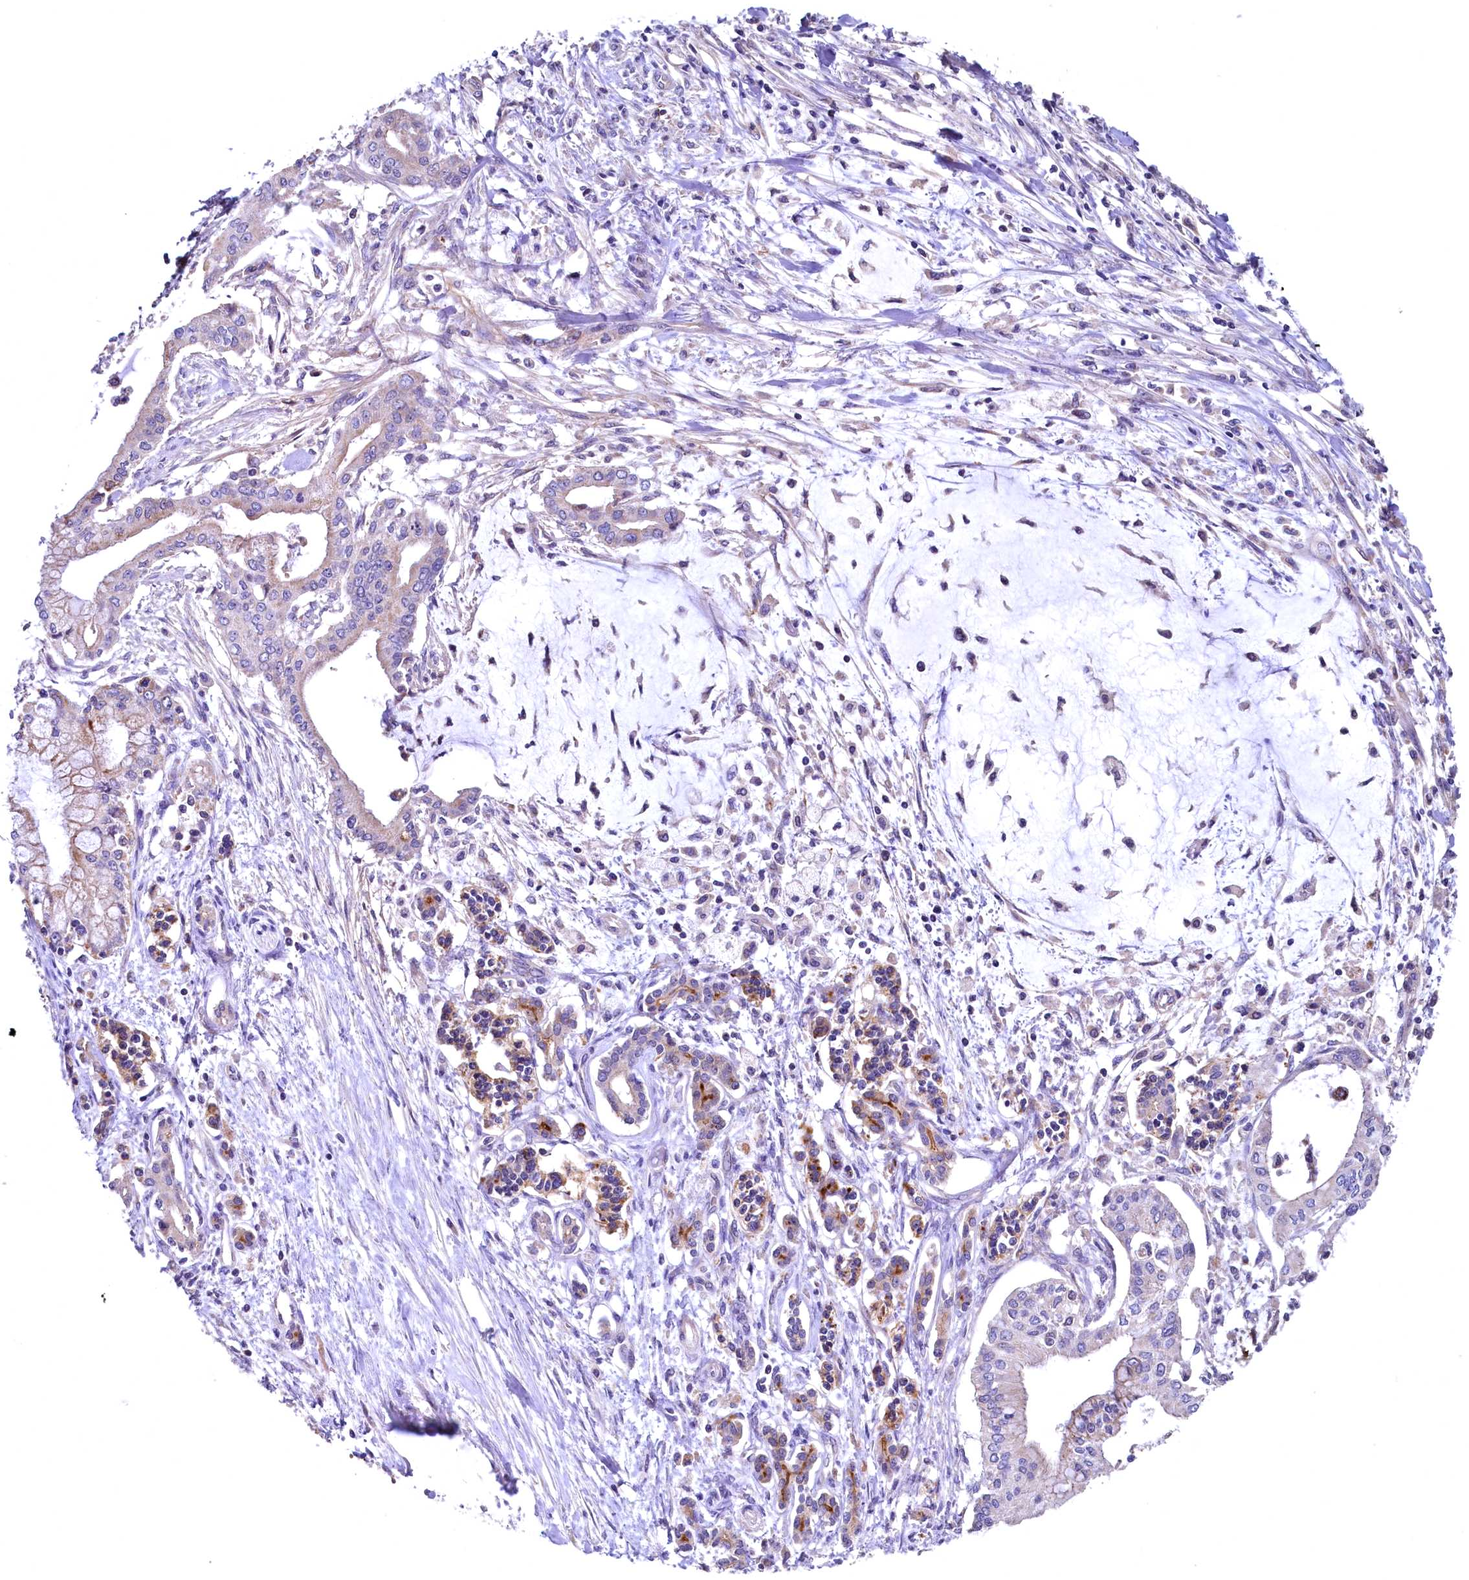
{"staining": {"intensity": "moderate", "quantity": "<25%", "location": "cytoplasmic/membranous"}, "tissue": "pancreatic cancer", "cell_type": "Tumor cells", "image_type": "cancer", "snomed": [{"axis": "morphology", "description": "Adenocarcinoma, NOS"}, {"axis": "topography", "description": "Pancreas"}], "caption": "Adenocarcinoma (pancreatic) was stained to show a protein in brown. There is low levels of moderate cytoplasmic/membranous staining in approximately <25% of tumor cells.", "gene": "MRPL57", "patient": {"sex": "male", "age": 46}}